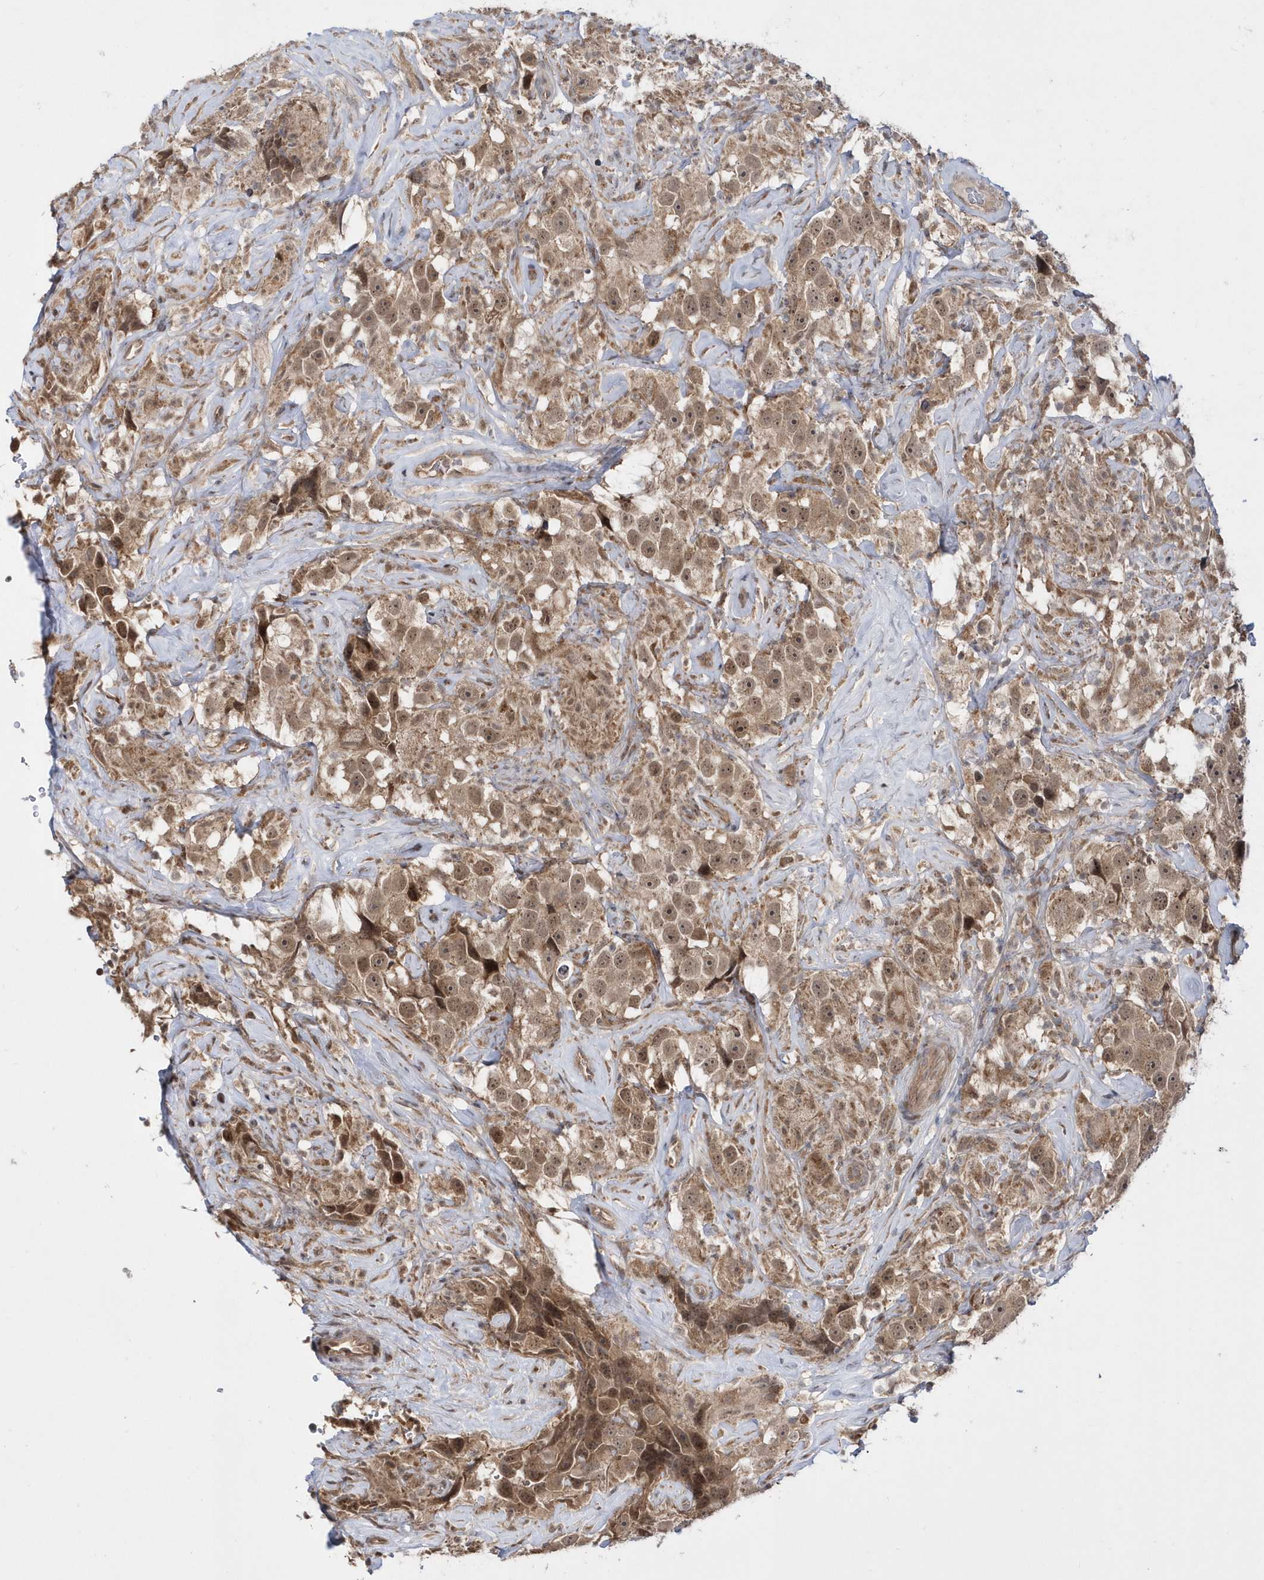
{"staining": {"intensity": "moderate", "quantity": ">75%", "location": "cytoplasmic/membranous,nuclear"}, "tissue": "testis cancer", "cell_type": "Tumor cells", "image_type": "cancer", "snomed": [{"axis": "morphology", "description": "Seminoma, NOS"}, {"axis": "topography", "description": "Testis"}], "caption": "IHC (DAB) staining of testis cancer displays moderate cytoplasmic/membranous and nuclear protein expression in approximately >75% of tumor cells.", "gene": "DALRD3", "patient": {"sex": "male", "age": 49}}